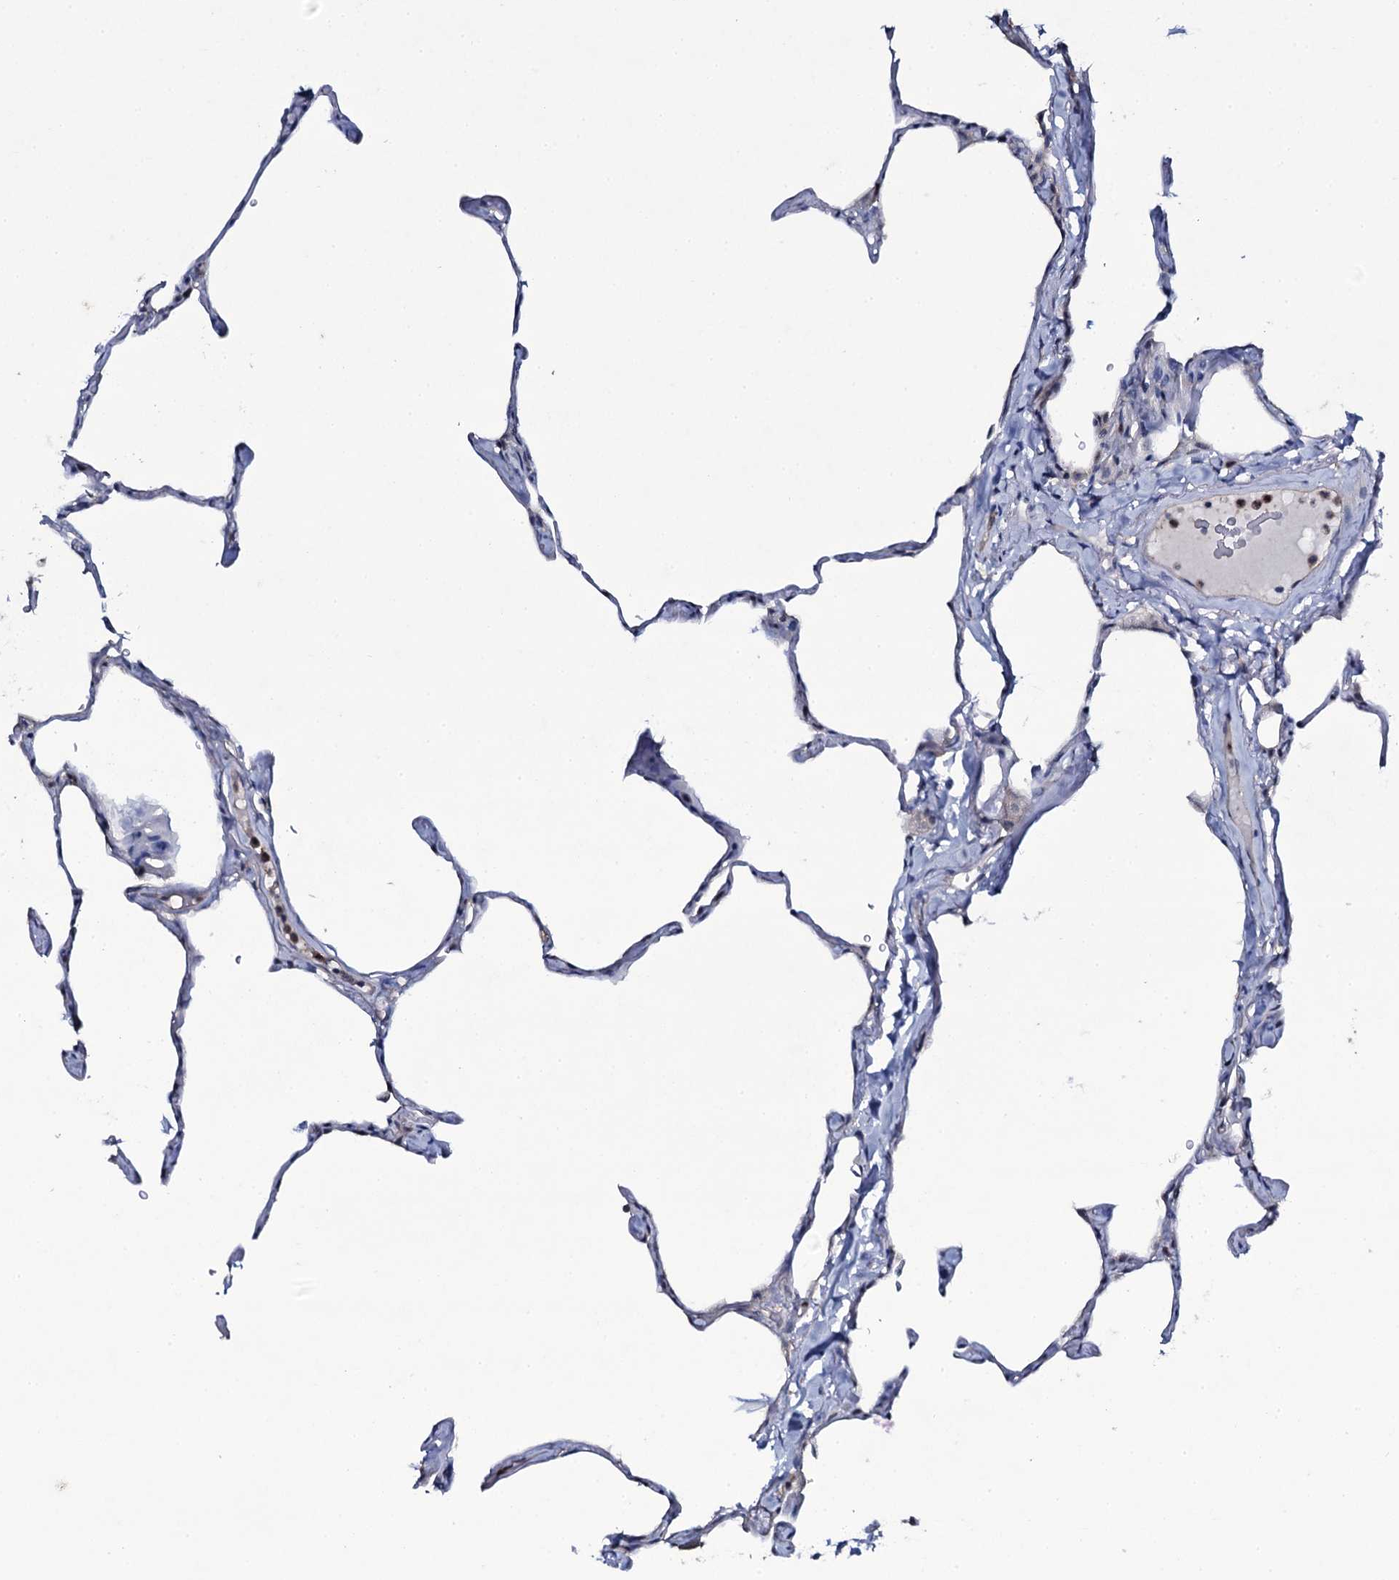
{"staining": {"intensity": "negative", "quantity": "none", "location": "none"}, "tissue": "lung", "cell_type": "Alveolar cells", "image_type": "normal", "snomed": [{"axis": "morphology", "description": "Normal tissue, NOS"}, {"axis": "topography", "description": "Lung"}], "caption": "Alveolar cells are negative for brown protein staining in unremarkable lung. (DAB immunohistochemistry (IHC) visualized using brightfield microscopy, high magnification).", "gene": "SNAP23", "patient": {"sex": "male", "age": 65}}